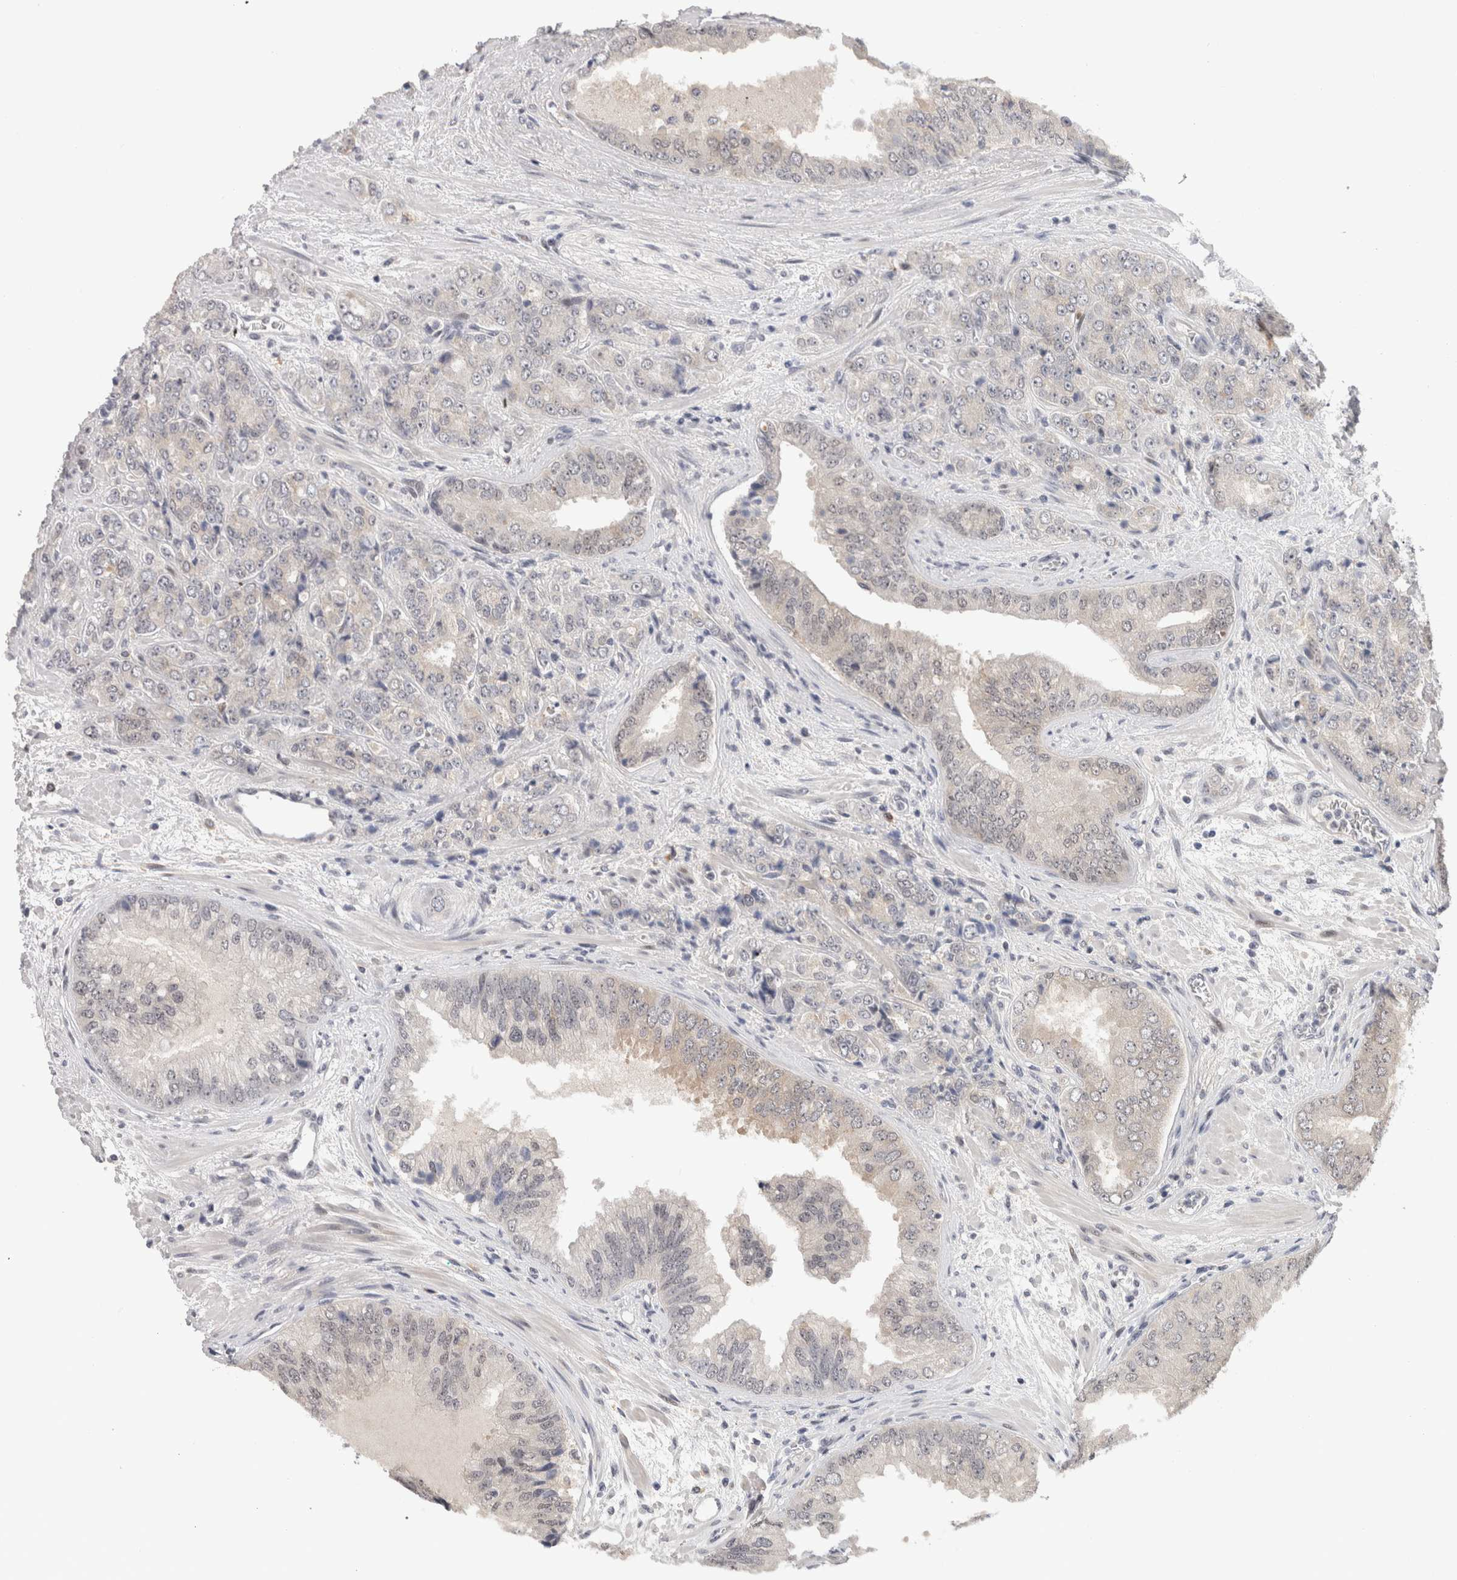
{"staining": {"intensity": "negative", "quantity": "none", "location": "none"}, "tissue": "prostate cancer", "cell_type": "Tumor cells", "image_type": "cancer", "snomed": [{"axis": "morphology", "description": "Adenocarcinoma, High grade"}, {"axis": "topography", "description": "Prostate"}], "caption": "This photomicrograph is of prostate high-grade adenocarcinoma stained with immunohistochemistry (IHC) to label a protein in brown with the nuclei are counter-stained blue. There is no staining in tumor cells.", "gene": "ZNF521", "patient": {"sex": "male", "age": 58}}